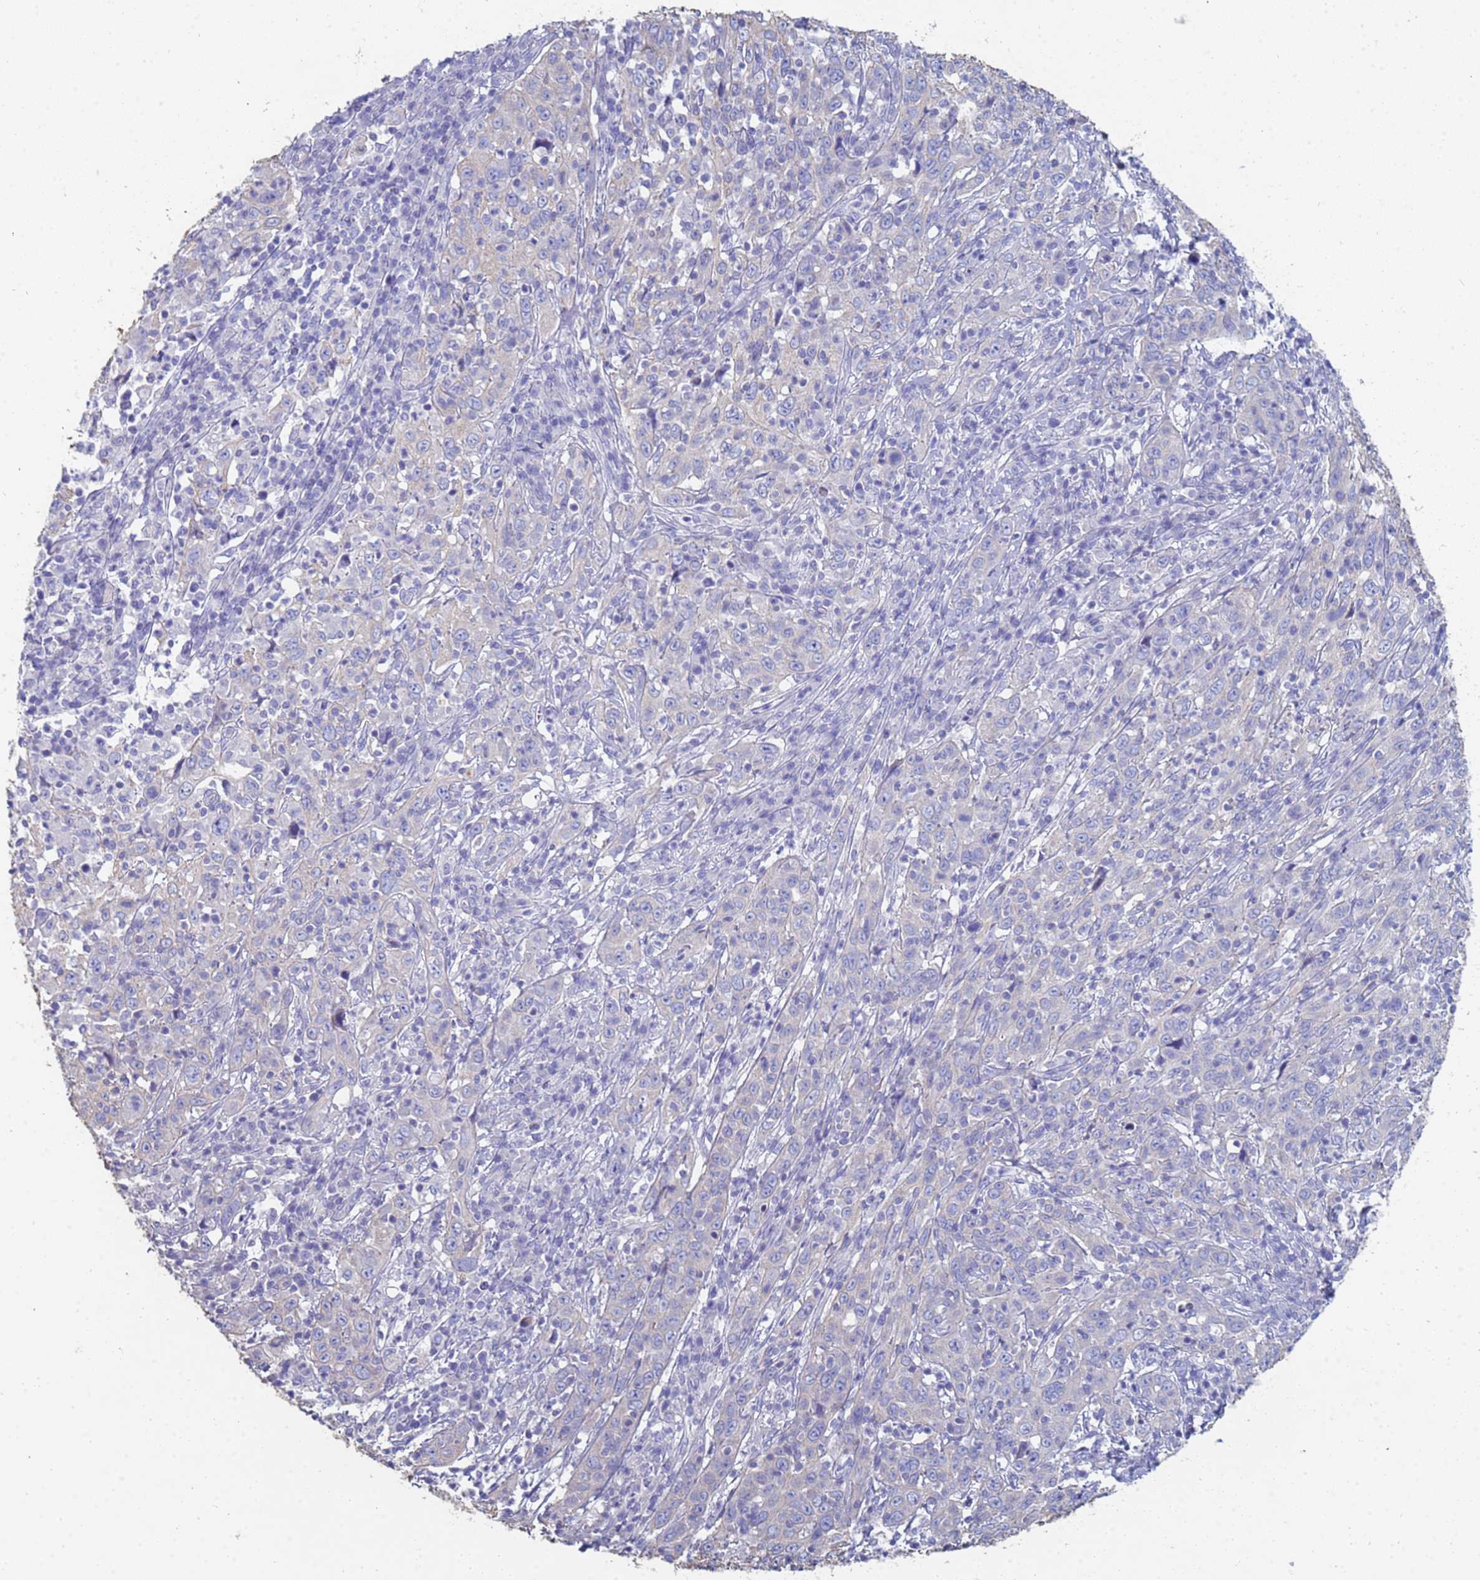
{"staining": {"intensity": "negative", "quantity": "none", "location": "none"}, "tissue": "cervical cancer", "cell_type": "Tumor cells", "image_type": "cancer", "snomed": [{"axis": "morphology", "description": "Squamous cell carcinoma, NOS"}, {"axis": "topography", "description": "Cervix"}], "caption": "This is an immunohistochemistry photomicrograph of squamous cell carcinoma (cervical). There is no expression in tumor cells.", "gene": "ABCA8", "patient": {"sex": "female", "age": 46}}